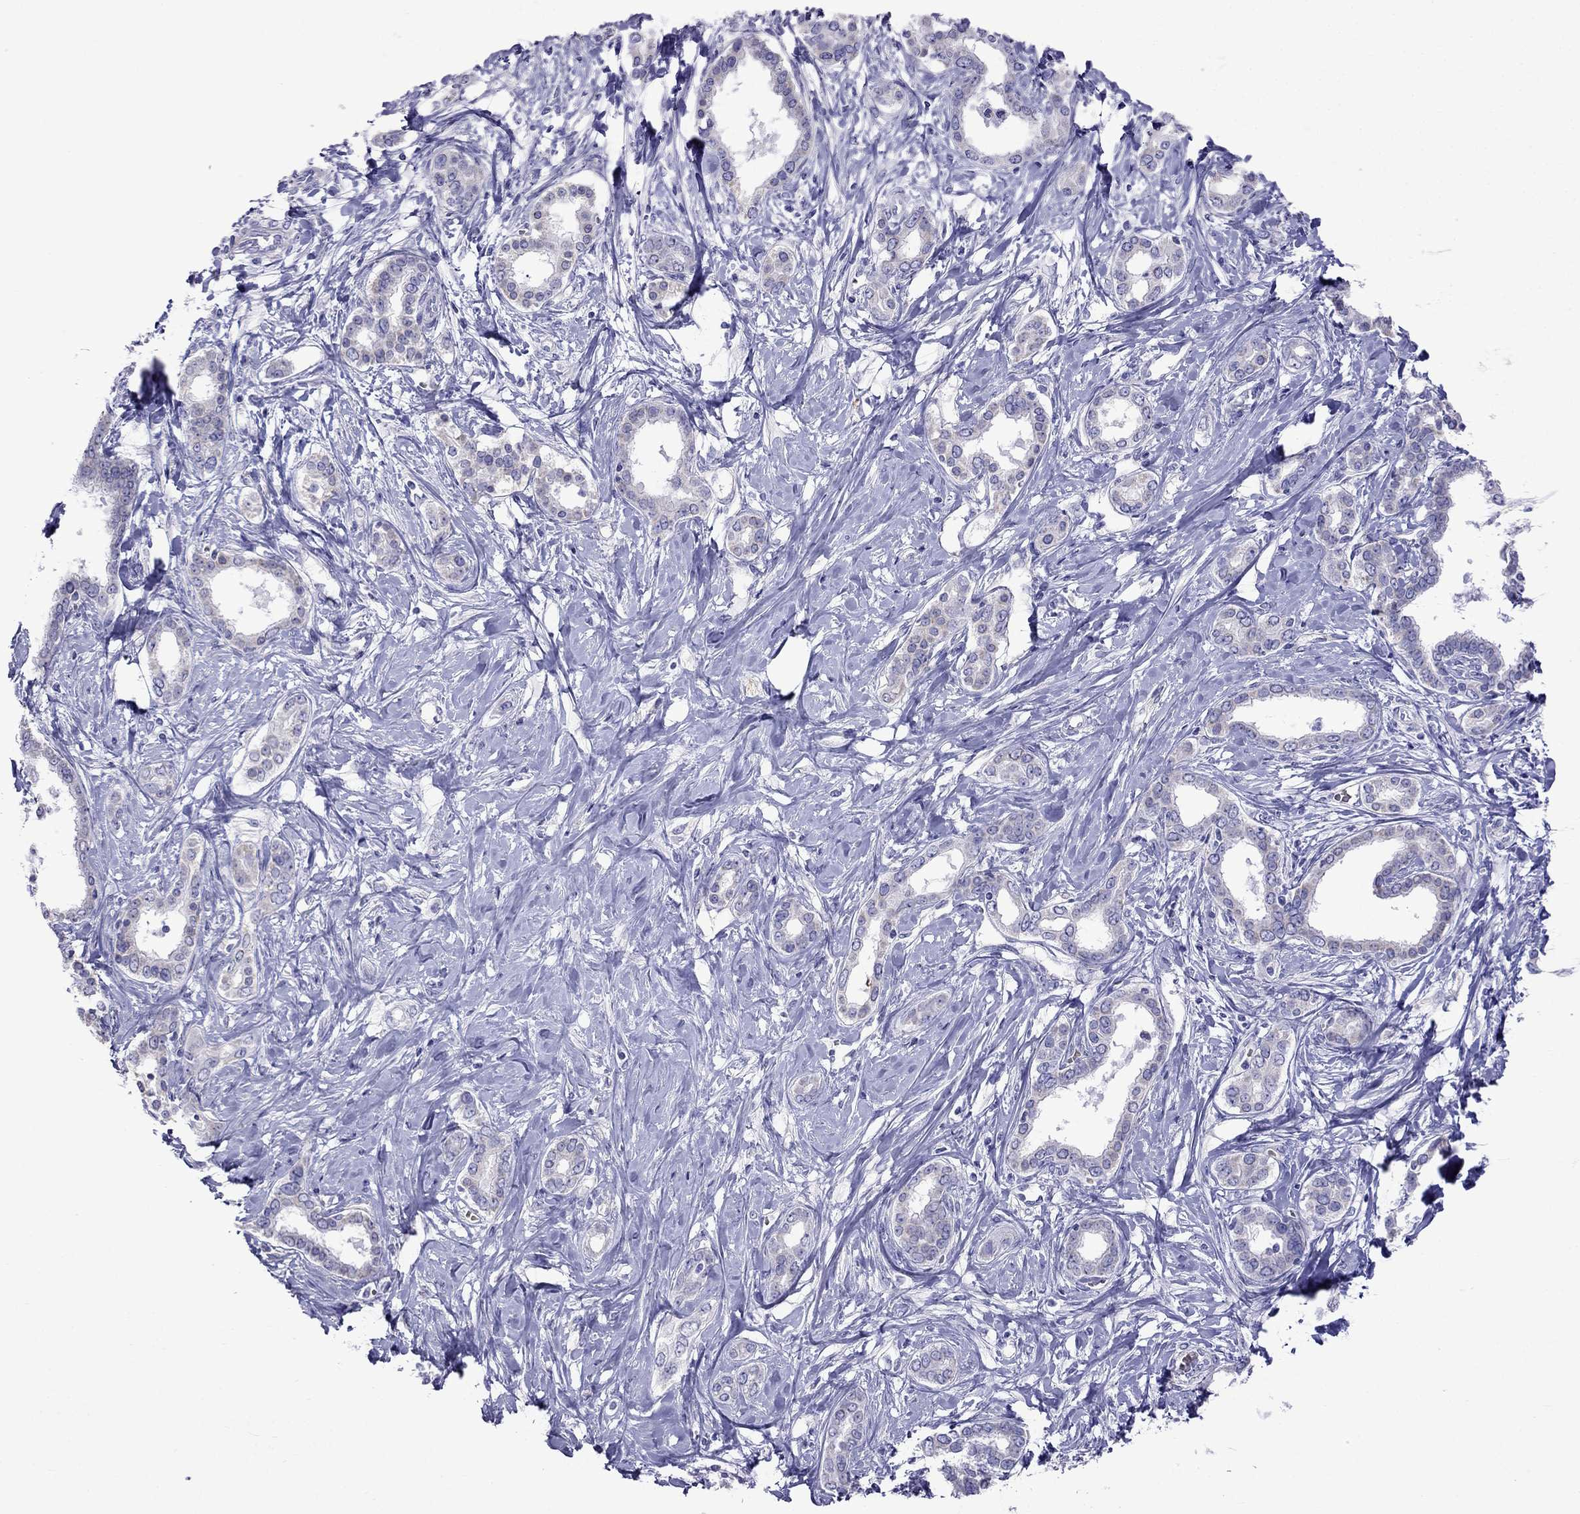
{"staining": {"intensity": "negative", "quantity": "none", "location": "none"}, "tissue": "liver cancer", "cell_type": "Tumor cells", "image_type": "cancer", "snomed": [{"axis": "morphology", "description": "Cholangiocarcinoma"}, {"axis": "topography", "description": "Liver"}], "caption": "Tumor cells are negative for protein expression in human cholangiocarcinoma (liver).", "gene": "TDRD1", "patient": {"sex": "female", "age": 47}}